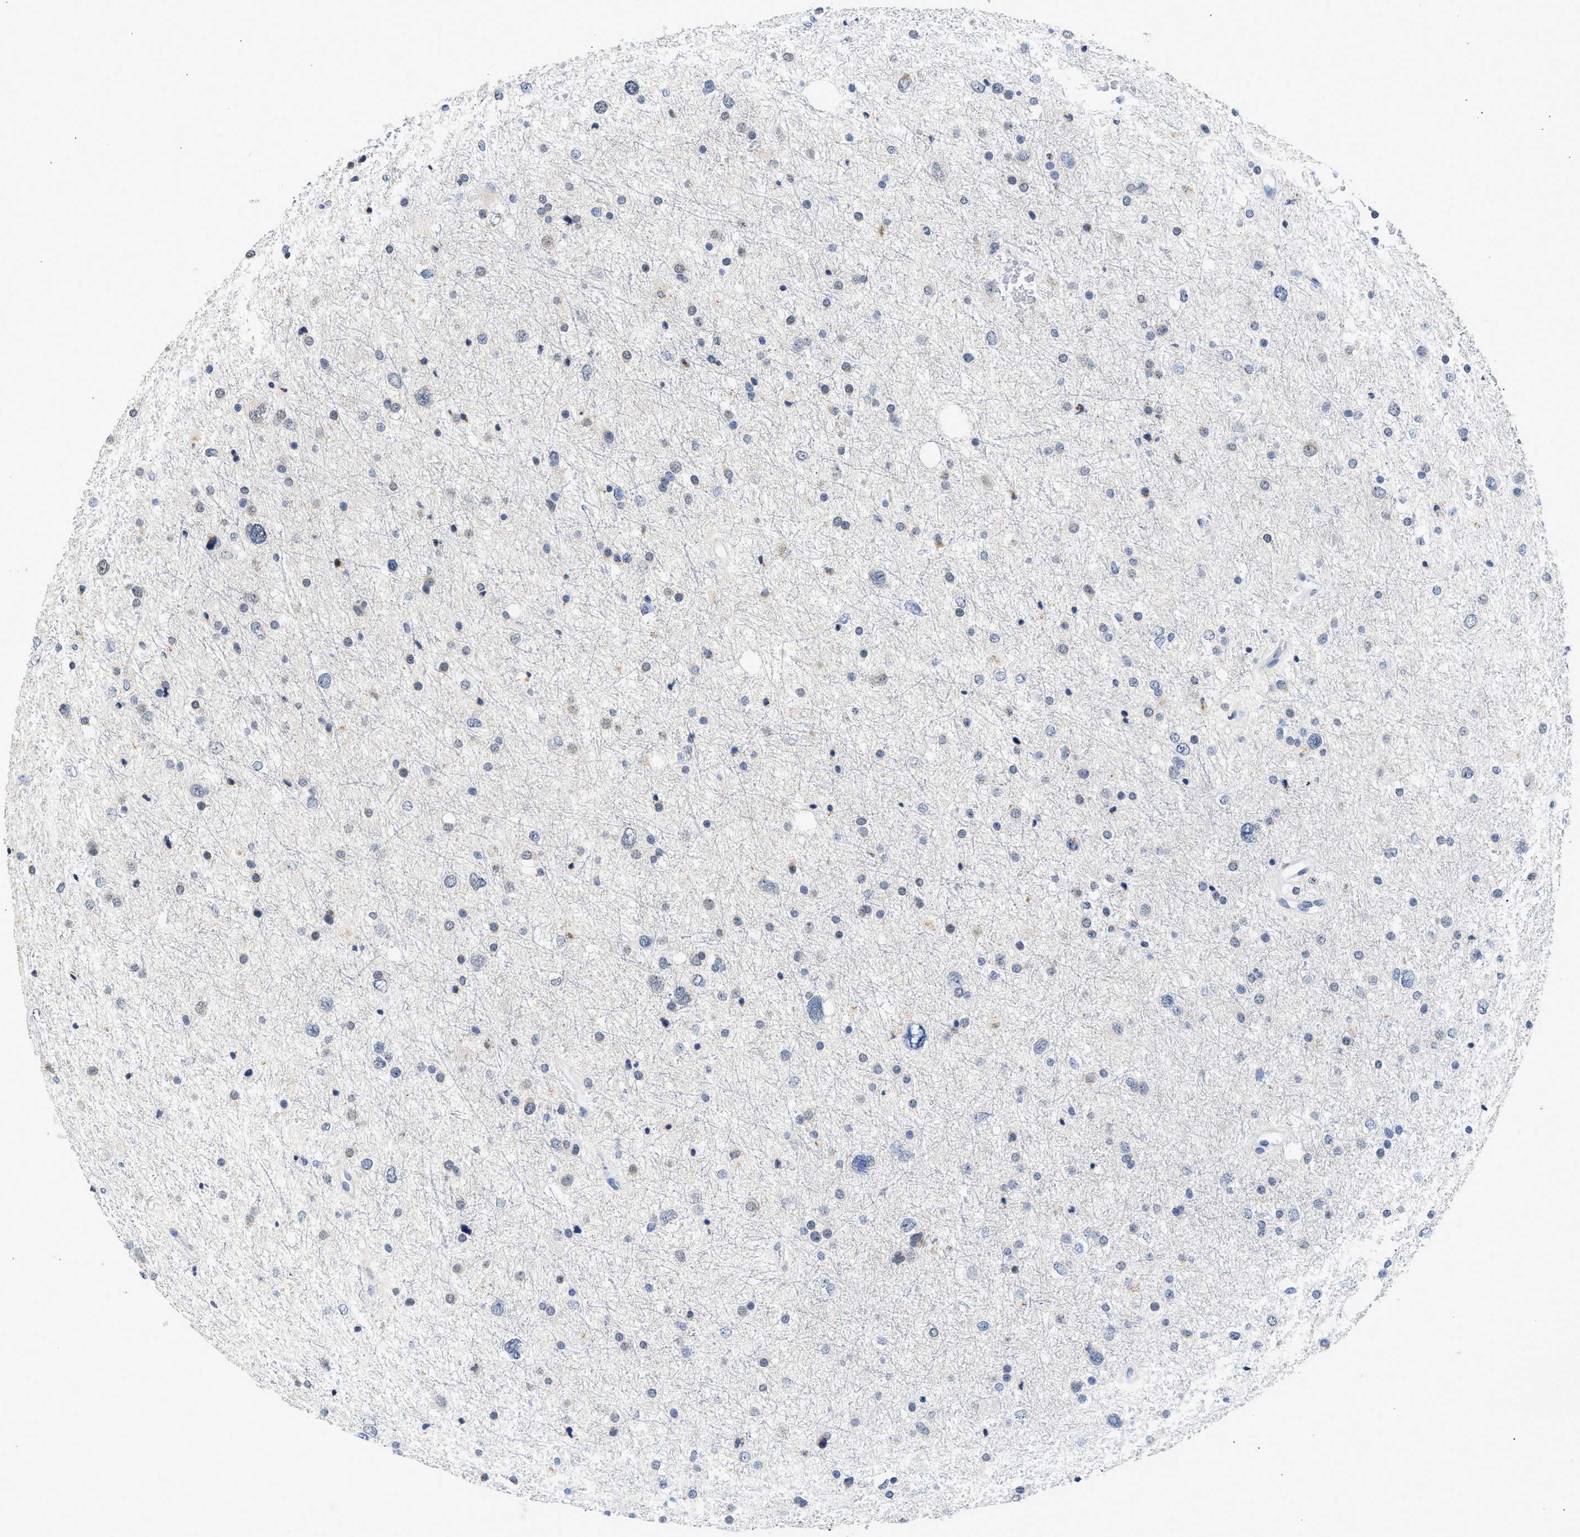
{"staining": {"intensity": "negative", "quantity": "none", "location": "none"}, "tissue": "glioma", "cell_type": "Tumor cells", "image_type": "cancer", "snomed": [{"axis": "morphology", "description": "Glioma, malignant, Low grade"}, {"axis": "topography", "description": "Brain"}], "caption": "Tumor cells are negative for brown protein staining in low-grade glioma (malignant).", "gene": "PPM1L", "patient": {"sex": "female", "age": 37}}